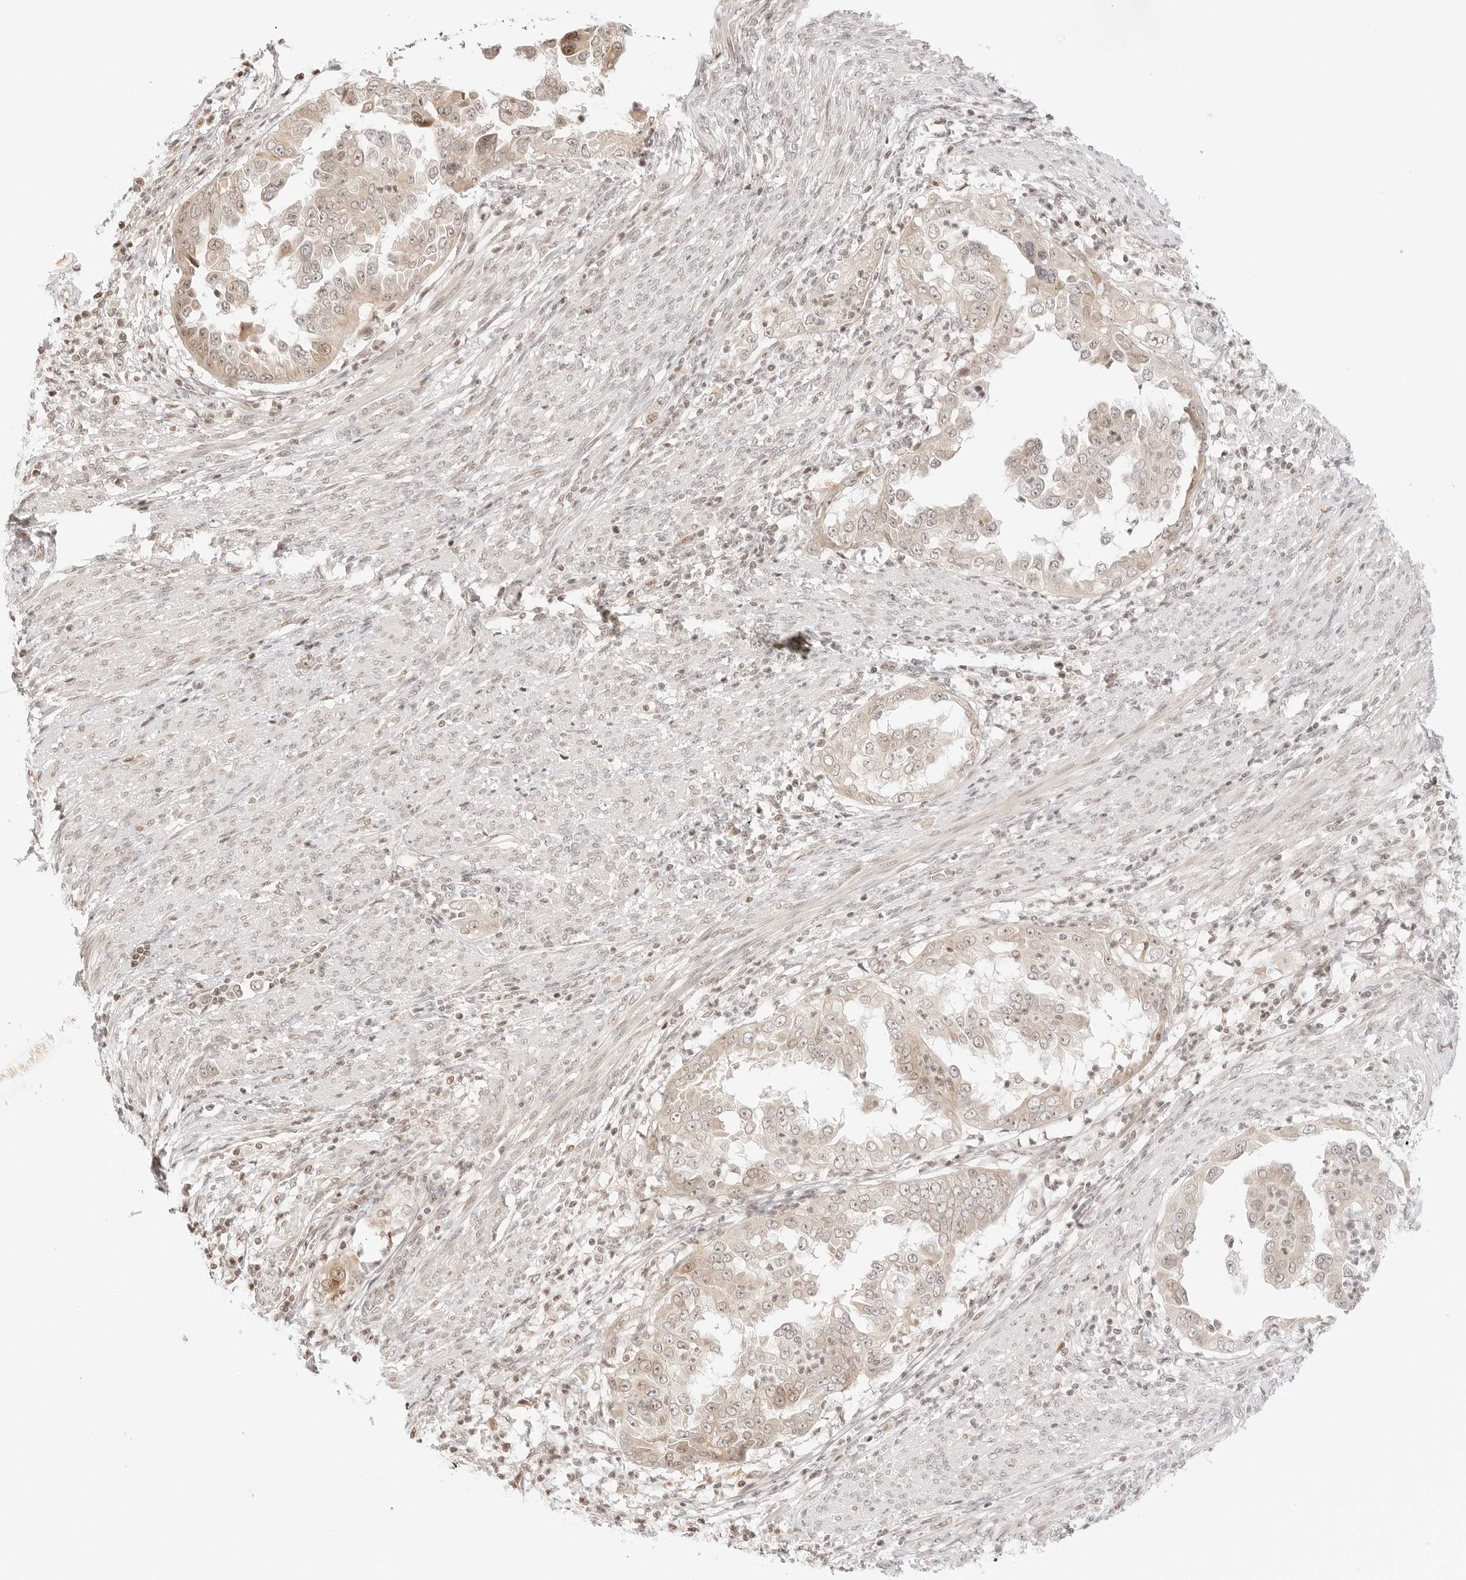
{"staining": {"intensity": "weak", "quantity": "25%-75%", "location": "cytoplasmic/membranous,nuclear"}, "tissue": "endometrial cancer", "cell_type": "Tumor cells", "image_type": "cancer", "snomed": [{"axis": "morphology", "description": "Adenocarcinoma, NOS"}, {"axis": "topography", "description": "Endometrium"}], "caption": "An image of endometrial cancer stained for a protein shows weak cytoplasmic/membranous and nuclear brown staining in tumor cells. (IHC, brightfield microscopy, high magnification).", "gene": "RPS6KL1", "patient": {"sex": "female", "age": 85}}